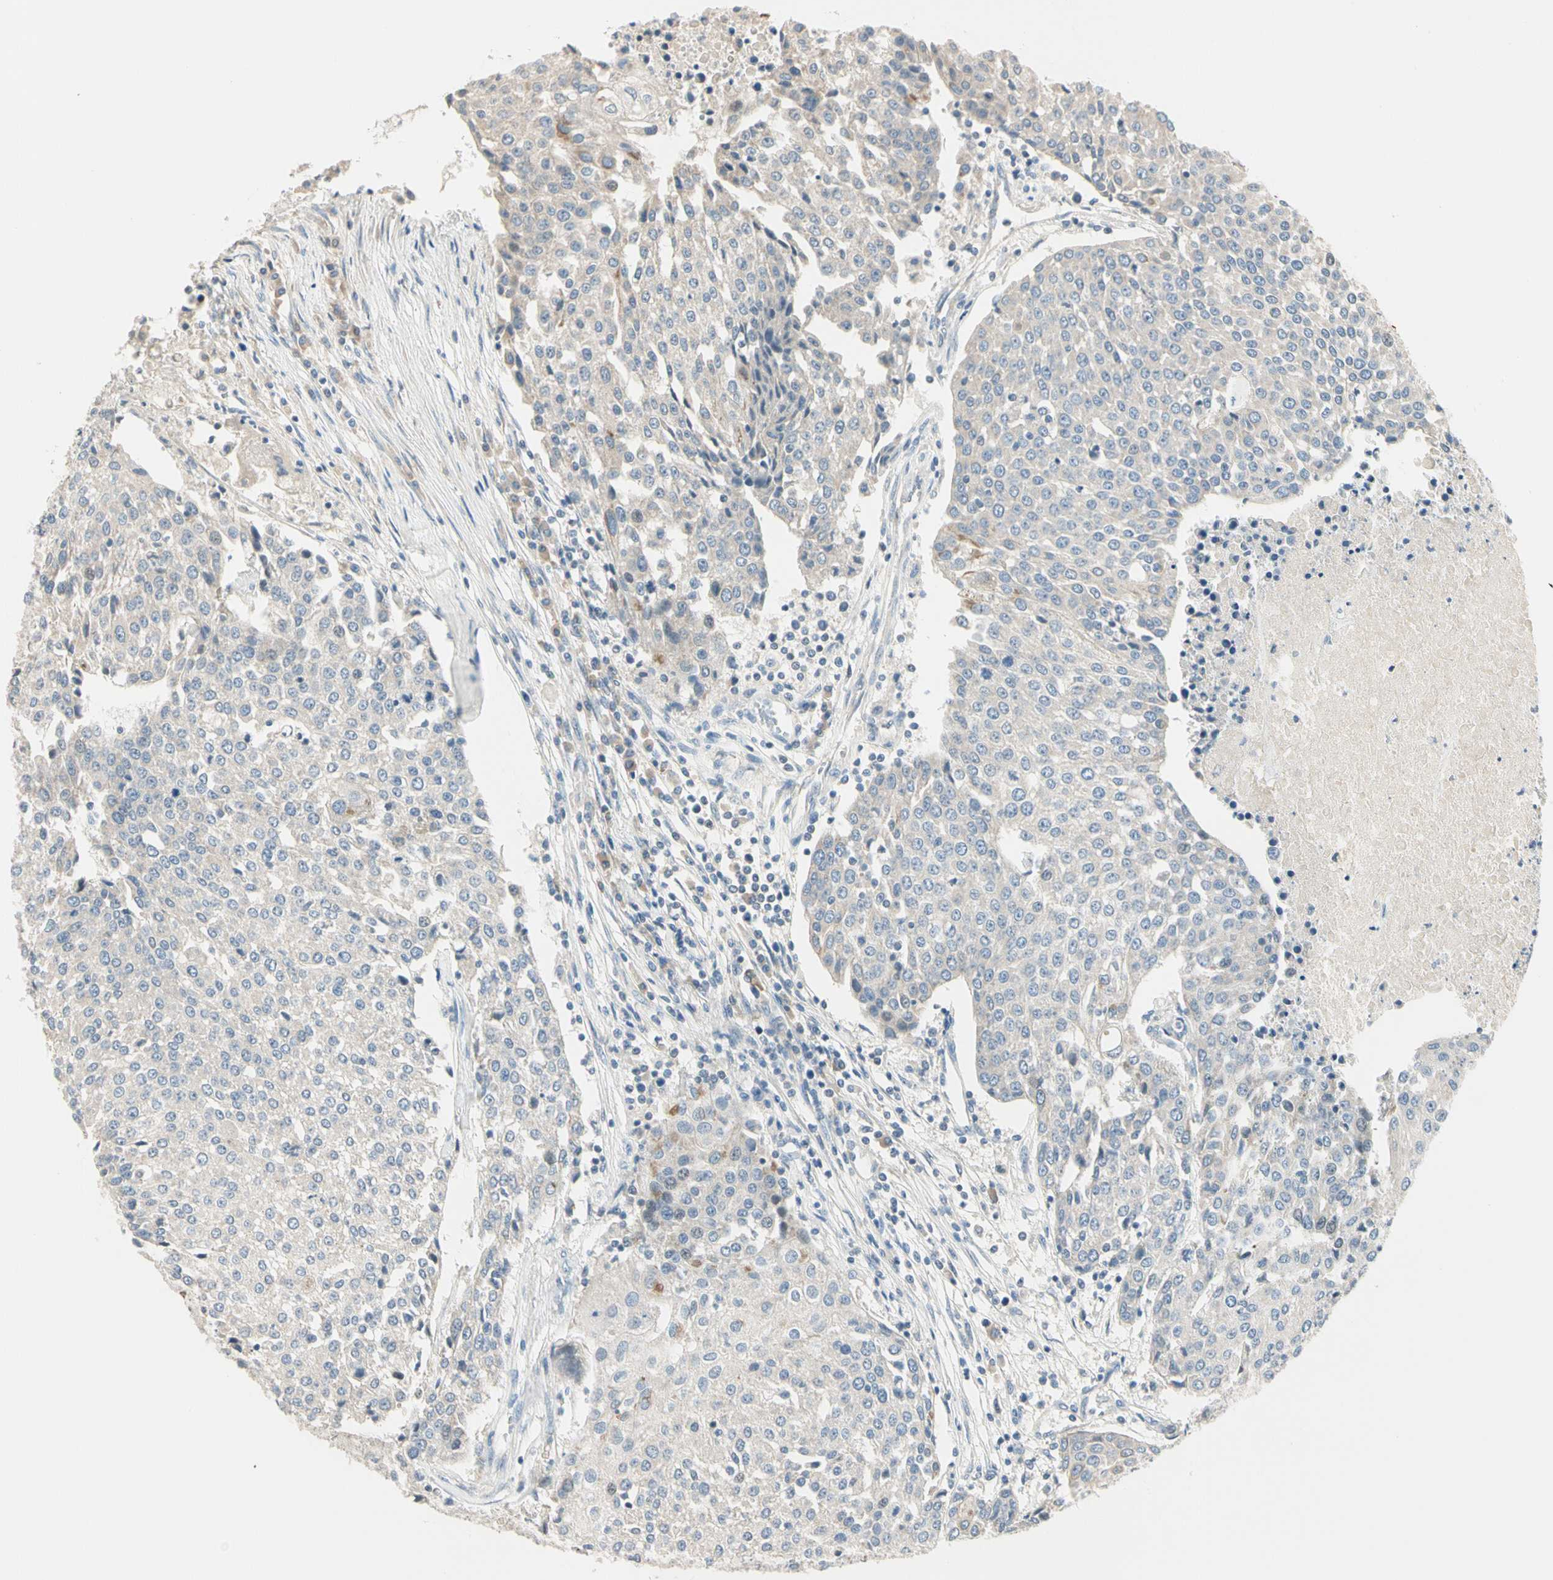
{"staining": {"intensity": "weak", "quantity": "<25%", "location": "cytoplasmic/membranous"}, "tissue": "urothelial cancer", "cell_type": "Tumor cells", "image_type": "cancer", "snomed": [{"axis": "morphology", "description": "Urothelial carcinoma, High grade"}, {"axis": "topography", "description": "Urinary bladder"}], "caption": "DAB (3,3'-diaminobenzidine) immunohistochemical staining of urothelial carcinoma (high-grade) demonstrates no significant positivity in tumor cells.", "gene": "GPR153", "patient": {"sex": "female", "age": 85}}